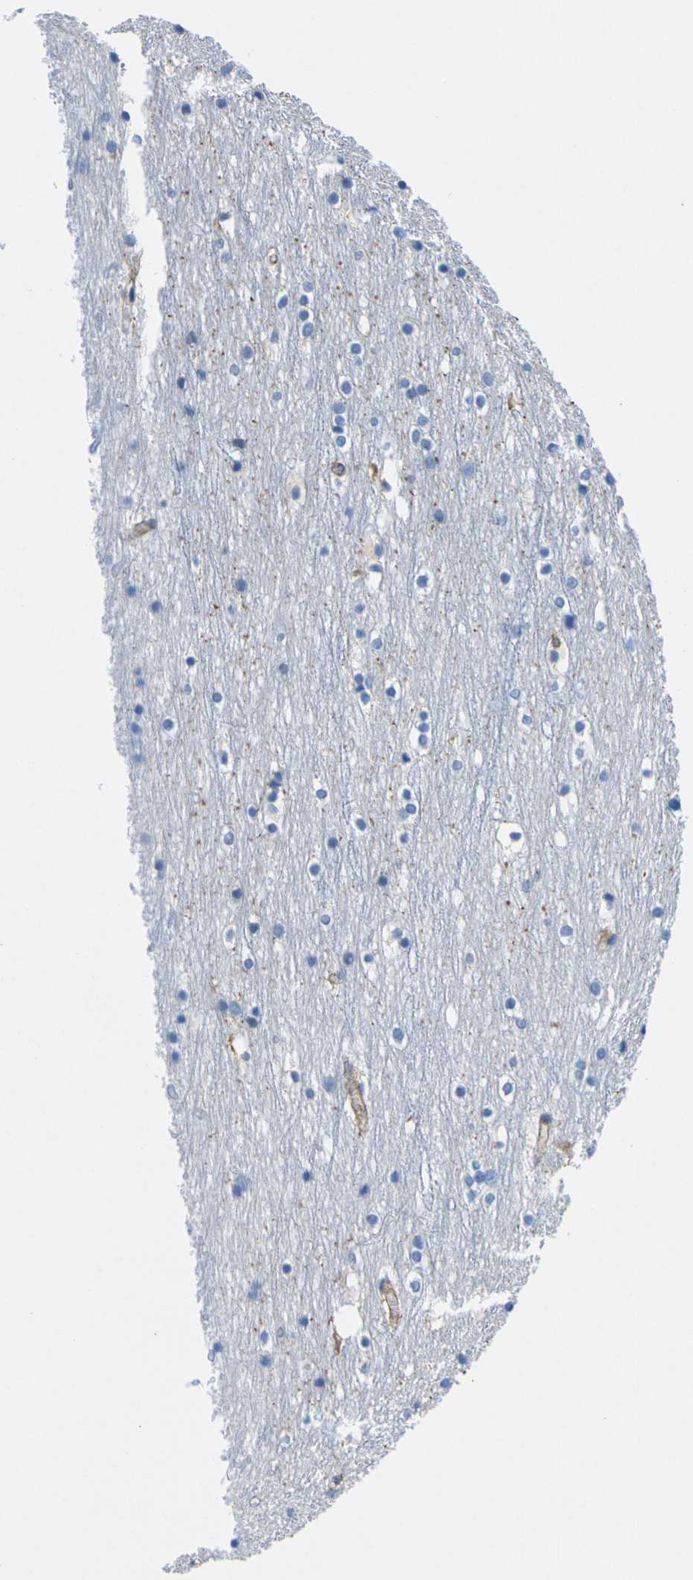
{"staining": {"intensity": "strong", "quantity": ">75%", "location": "cytoplasmic/membranous"}, "tissue": "cerebral cortex", "cell_type": "Endothelial cells", "image_type": "normal", "snomed": [{"axis": "morphology", "description": "Normal tissue, NOS"}, {"axis": "topography", "description": "Cerebral cortex"}], "caption": "The histopathology image reveals staining of benign cerebral cortex, revealing strong cytoplasmic/membranous protein expression (brown color) within endothelial cells.", "gene": "IQGAP1", "patient": {"sex": "male", "age": 45}}